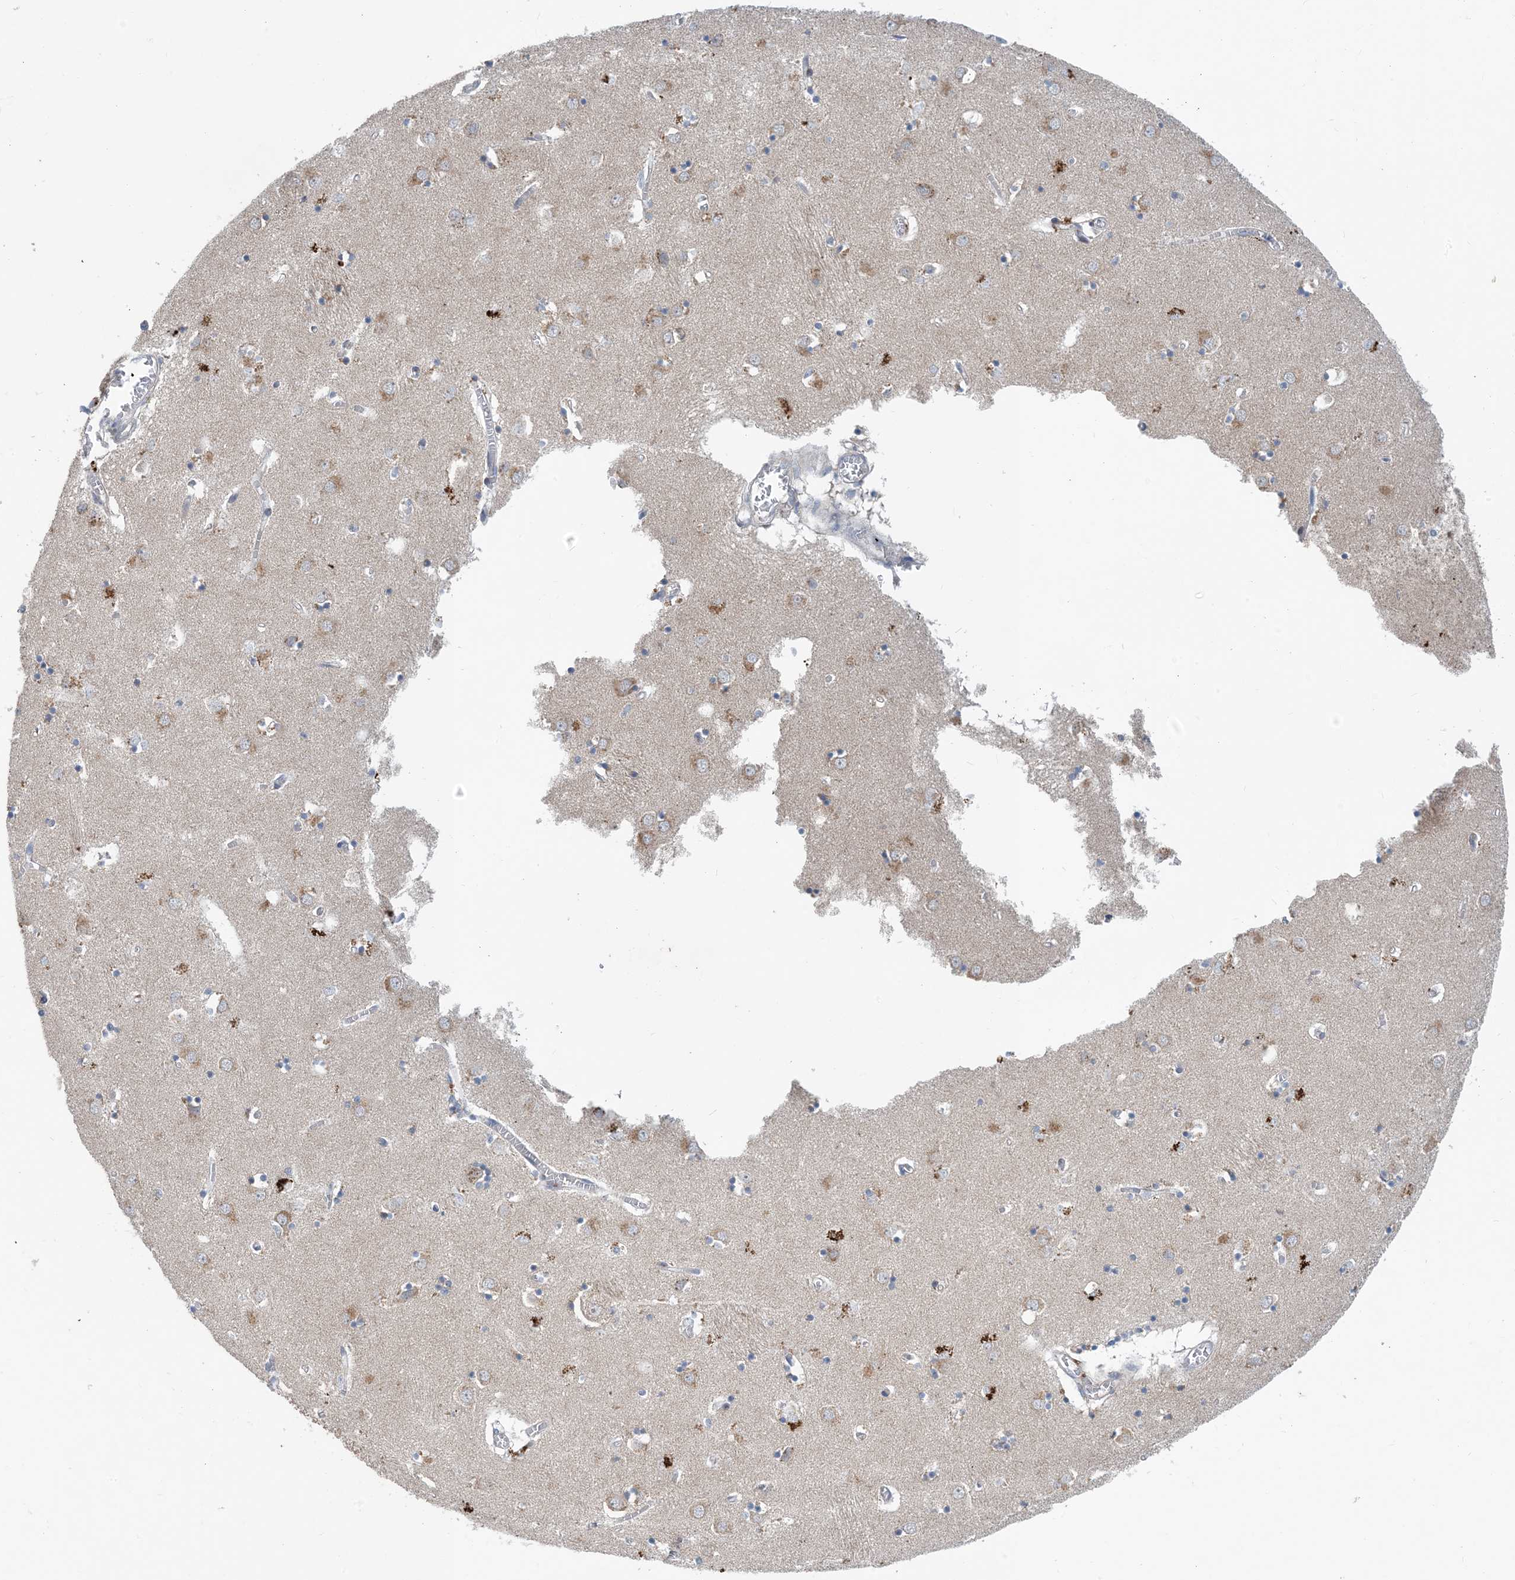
{"staining": {"intensity": "weak", "quantity": "<25%", "location": "cytoplasmic/membranous"}, "tissue": "caudate", "cell_type": "Glial cells", "image_type": "normal", "snomed": [{"axis": "morphology", "description": "Normal tissue, NOS"}, {"axis": "topography", "description": "Lateral ventricle wall"}], "caption": "There is no significant positivity in glial cells of caudate. Brightfield microscopy of IHC stained with DAB (brown) and hematoxylin (blue), captured at high magnification.", "gene": "TINAG", "patient": {"sex": "male", "age": 70}}